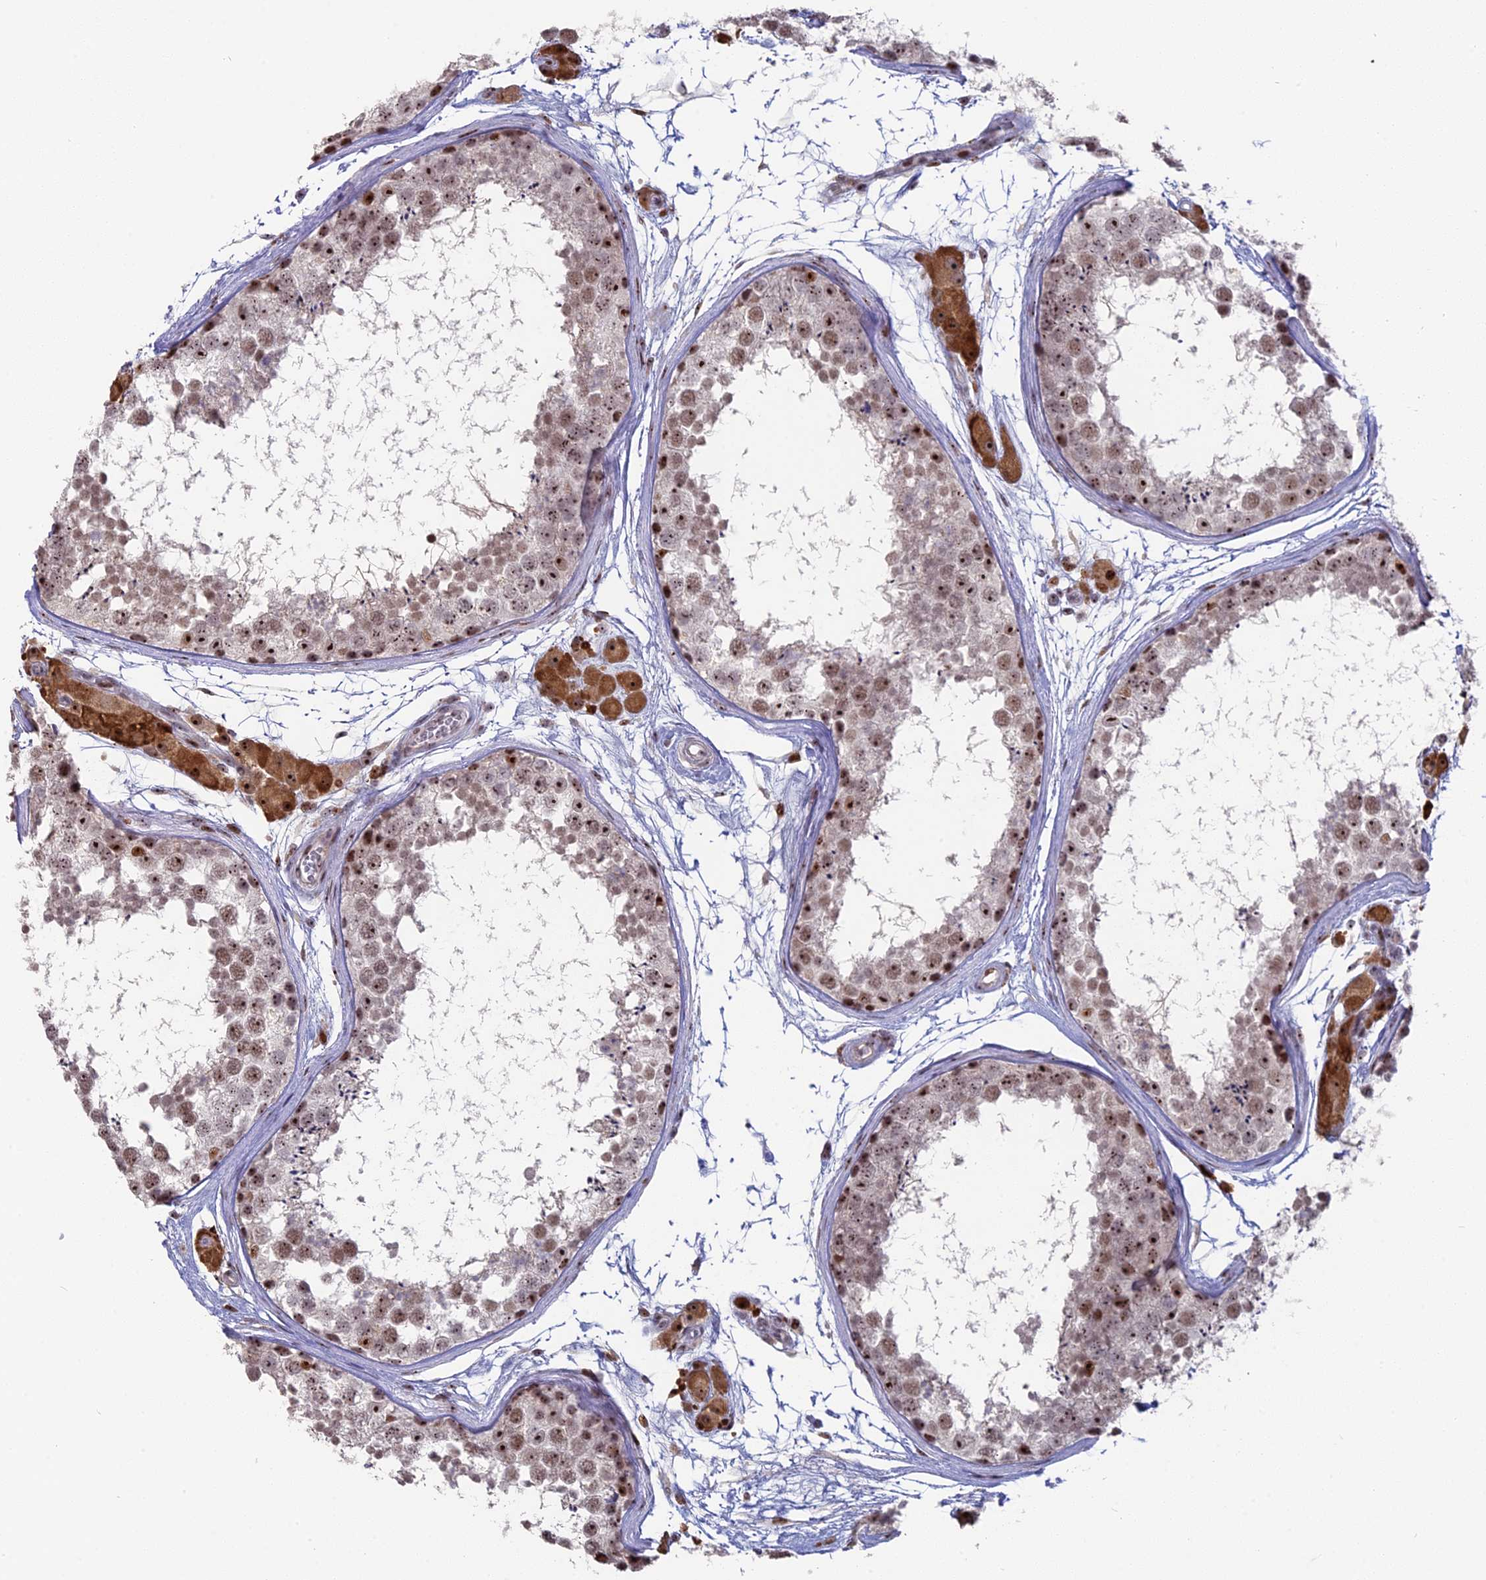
{"staining": {"intensity": "moderate", "quantity": ">75%", "location": "nuclear"}, "tissue": "testis", "cell_type": "Cells in seminiferous ducts", "image_type": "normal", "snomed": [{"axis": "morphology", "description": "Normal tissue, NOS"}, {"axis": "topography", "description": "Testis"}], "caption": "This histopathology image reveals normal testis stained with immunohistochemistry (IHC) to label a protein in brown. The nuclear of cells in seminiferous ducts show moderate positivity for the protein. Nuclei are counter-stained blue.", "gene": "FAM131A", "patient": {"sex": "male", "age": 56}}